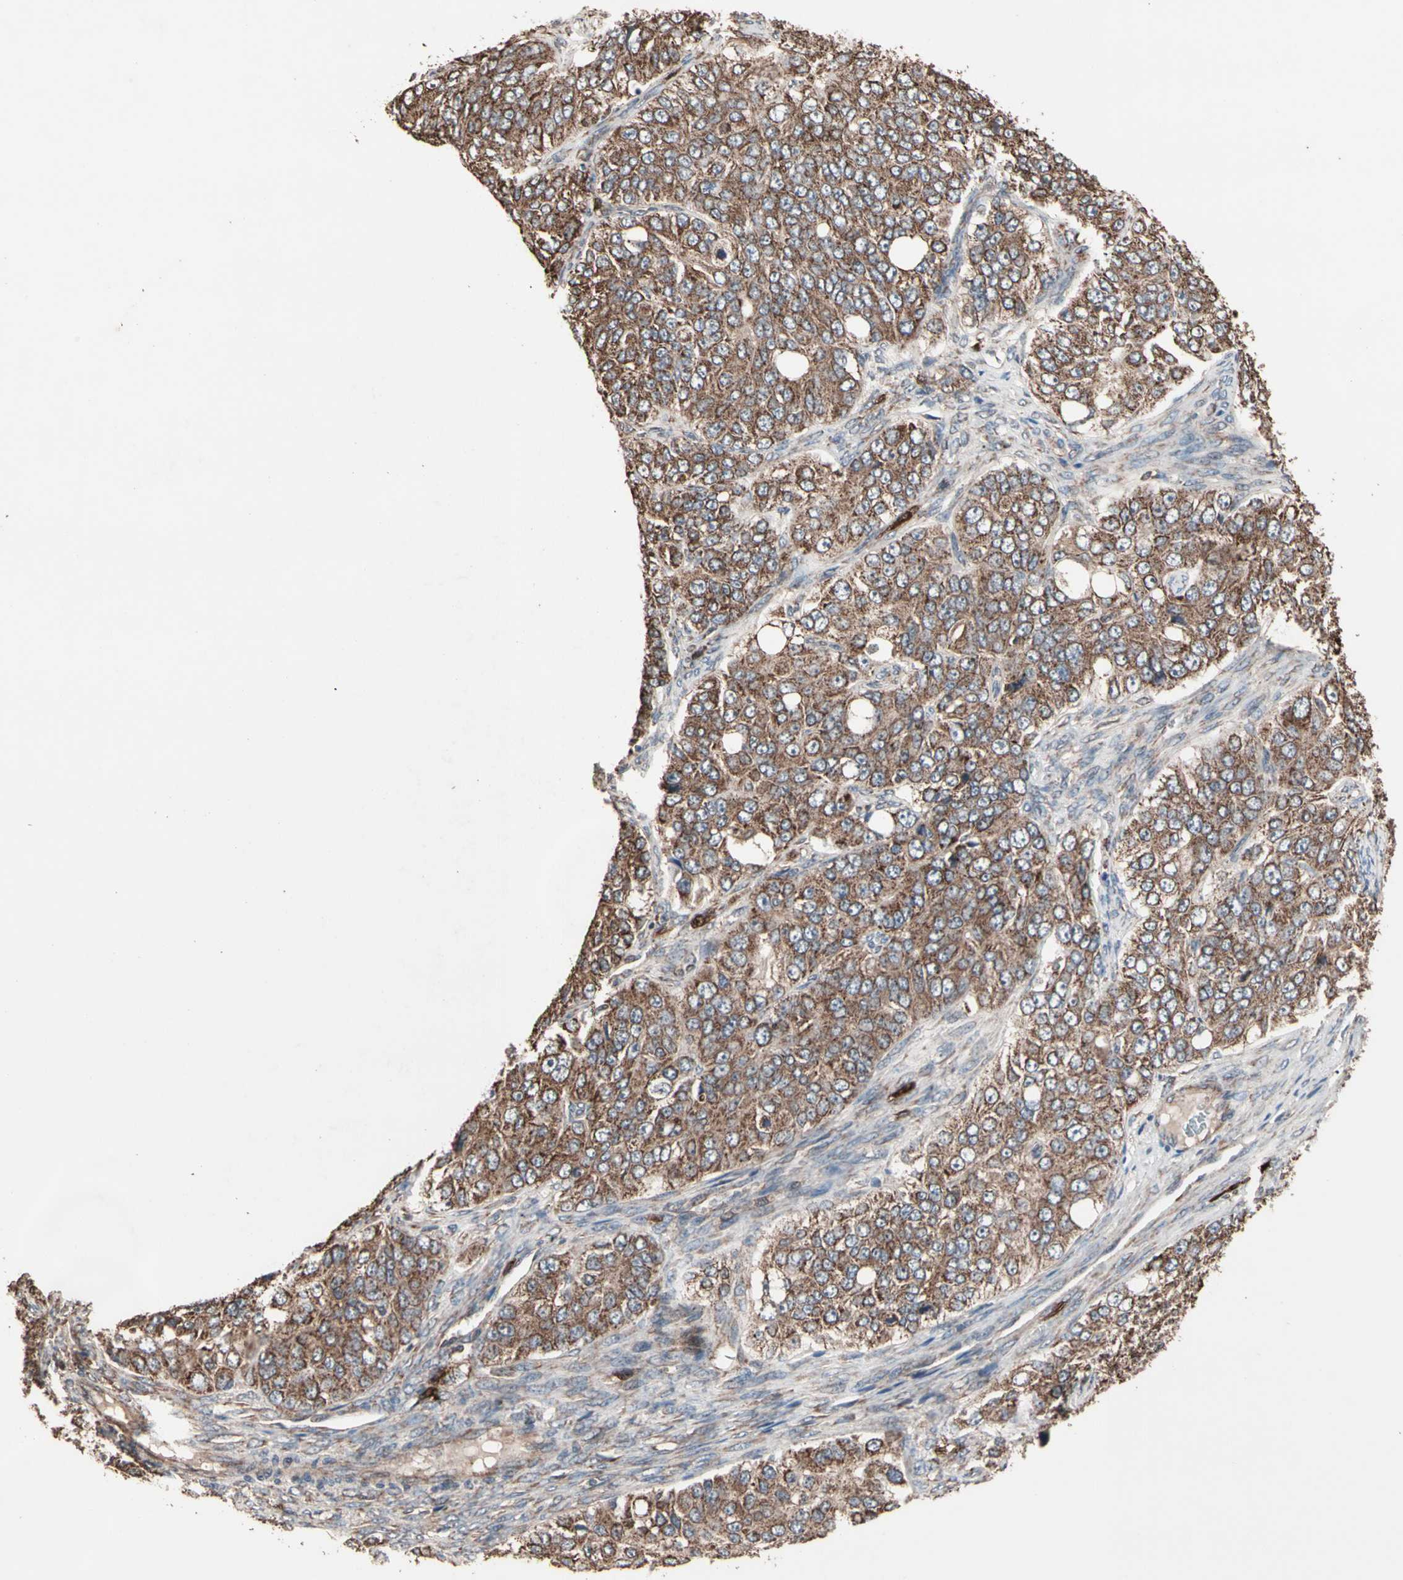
{"staining": {"intensity": "moderate", "quantity": ">75%", "location": "cytoplasmic/membranous"}, "tissue": "ovarian cancer", "cell_type": "Tumor cells", "image_type": "cancer", "snomed": [{"axis": "morphology", "description": "Carcinoma, endometroid"}, {"axis": "topography", "description": "Ovary"}], "caption": "Approximately >75% of tumor cells in ovarian endometroid carcinoma show moderate cytoplasmic/membranous protein expression as visualized by brown immunohistochemical staining.", "gene": "MRPL2", "patient": {"sex": "female", "age": 51}}